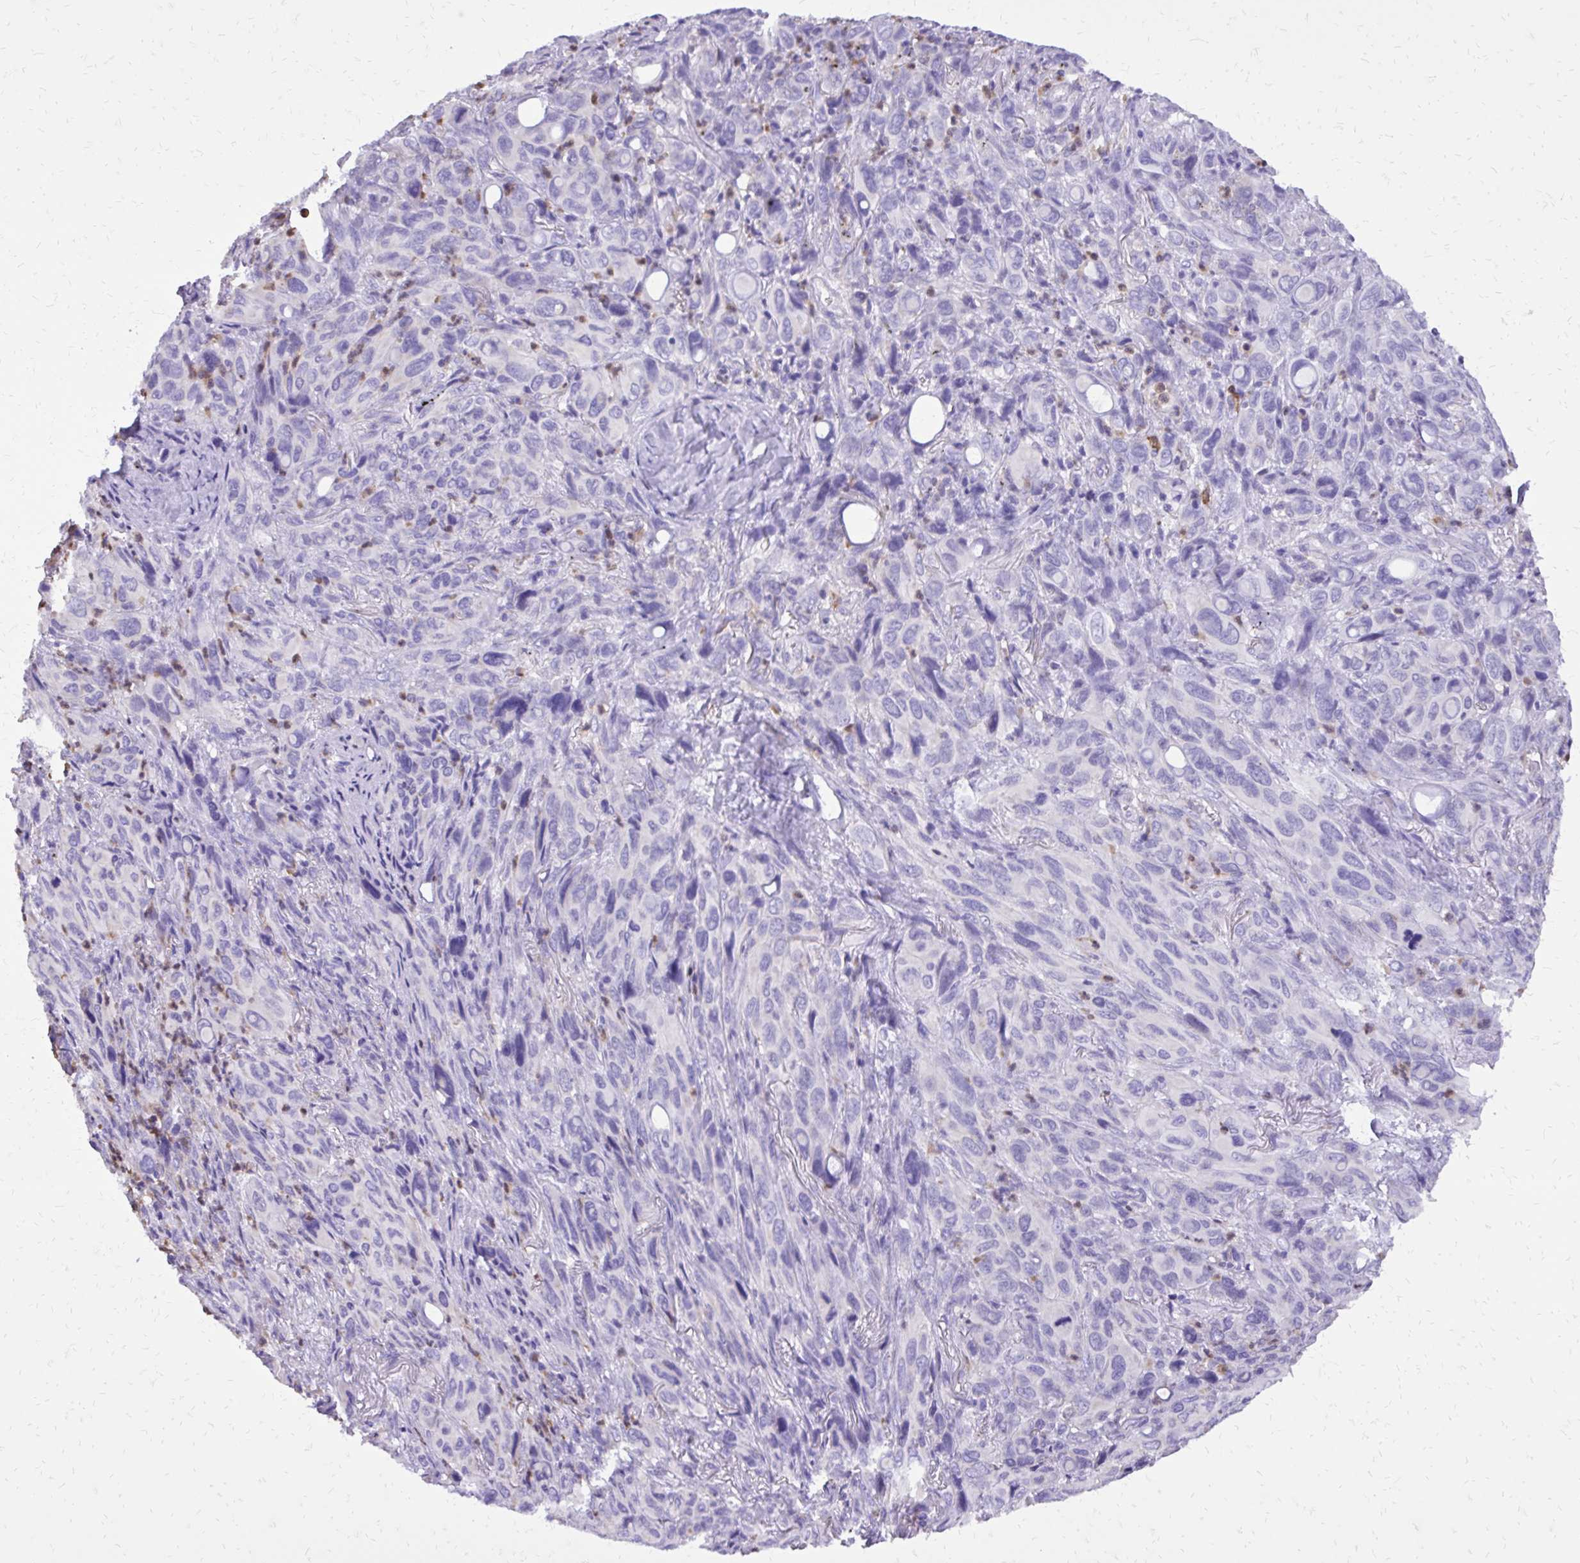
{"staining": {"intensity": "negative", "quantity": "none", "location": "none"}, "tissue": "melanoma", "cell_type": "Tumor cells", "image_type": "cancer", "snomed": [{"axis": "morphology", "description": "Malignant melanoma, Metastatic site"}, {"axis": "topography", "description": "Lung"}], "caption": "High magnification brightfield microscopy of melanoma stained with DAB (3,3'-diaminobenzidine) (brown) and counterstained with hematoxylin (blue): tumor cells show no significant staining. Brightfield microscopy of IHC stained with DAB (3,3'-diaminobenzidine) (brown) and hematoxylin (blue), captured at high magnification.", "gene": "CAT", "patient": {"sex": "male", "age": 48}}